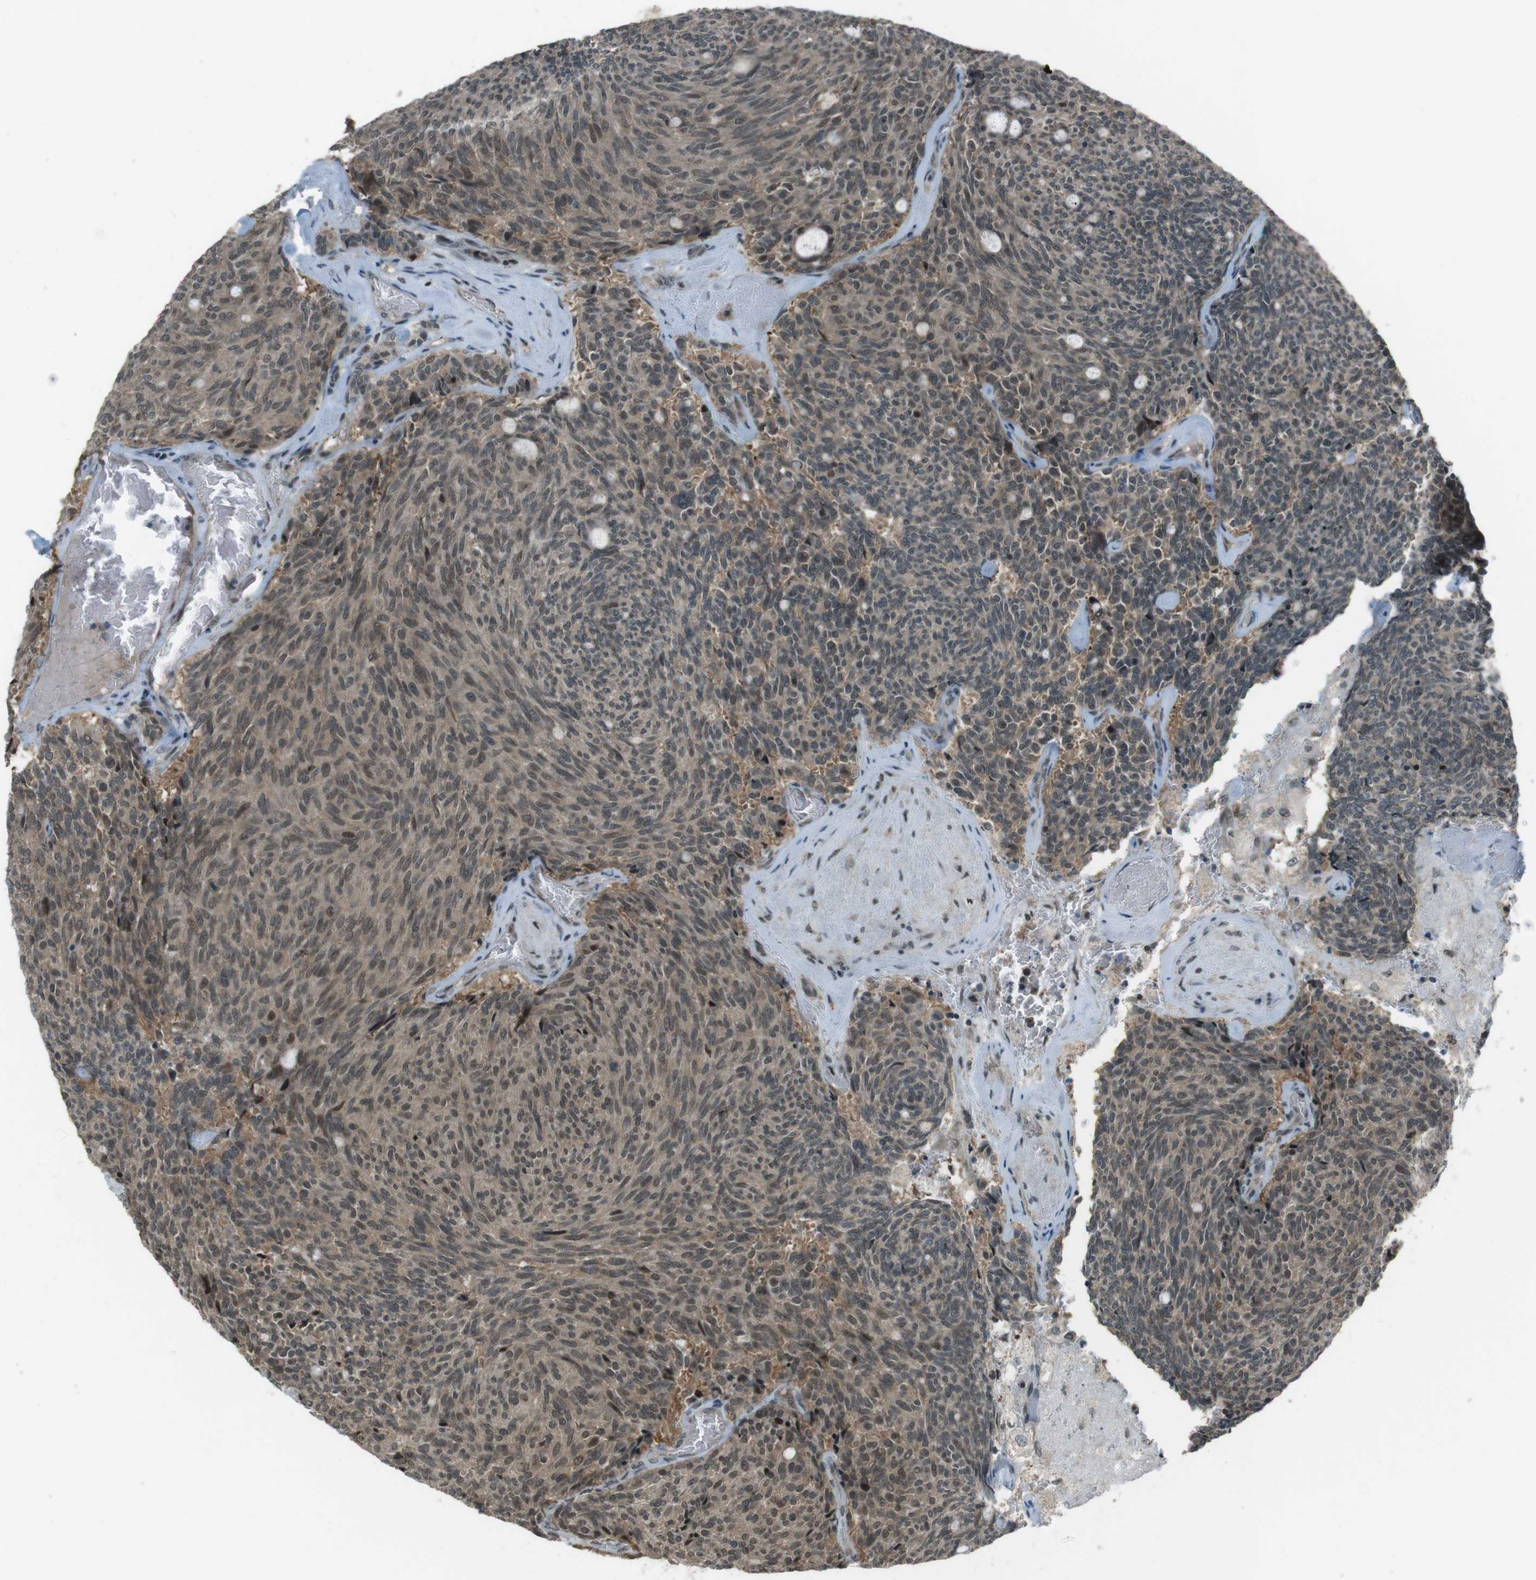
{"staining": {"intensity": "weak", "quantity": ">75%", "location": "cytoplasmic/membranous,nuclear"}, "tissue": "carcinoid", "cell_type": "Tumor cells", "image_type": "cancer", "snomed": [{"axis": "morphology", "description": "Carcinoid, malignant, NOS"}, {"axis": "topography", "description": "Pancreas"}], "caption": "Brown immunohistochemical staining in malignant carcinoid demonstrates weak cytoplasmic/membranous and nuclear positivity in about >75% of tumor cells.", "gene": "SLITRK5", "patient": {"sex": "female", "age": 54}}